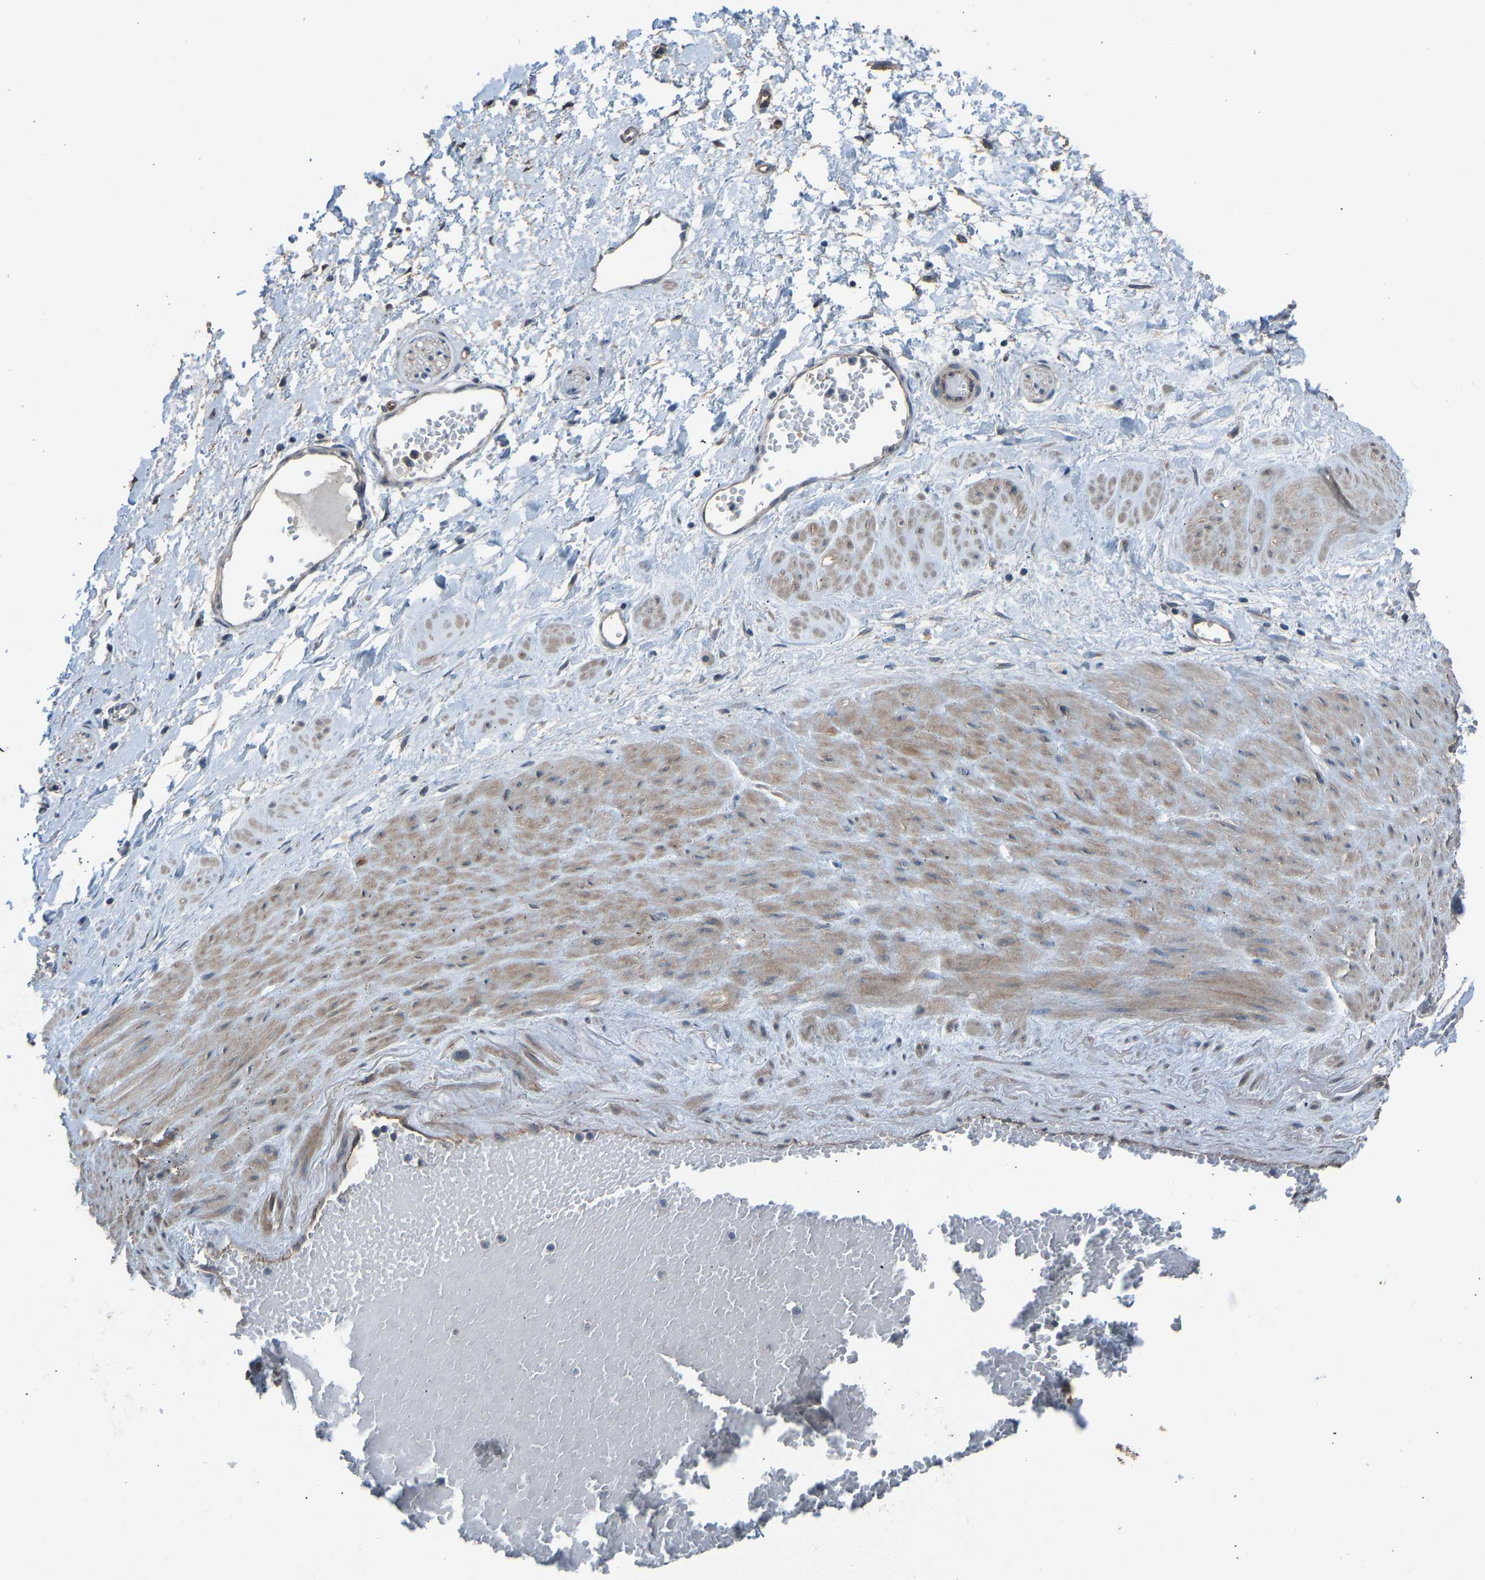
{"staining": {"intensity": "weak", "quantity": "<25%", "location": "cytoplasmic/membranous"}, "tissue": "adipose tissue", "cell_type": "Adipocytes", "image_type": "normal", "snomed": [{"axis": "morphology", "description": "Normal tissue, NOS"}, {"axis": "topography", "description": "Soft tissue"}, {"axis": "topography", "description": "Vascular tissue"}], "caption": "Adipose tissue stained for a protein using immunohistochemistry reveals no positivity adipocytes.", "gene": "SLC43A1", "patient": {"sex": "female", "age": 35}}